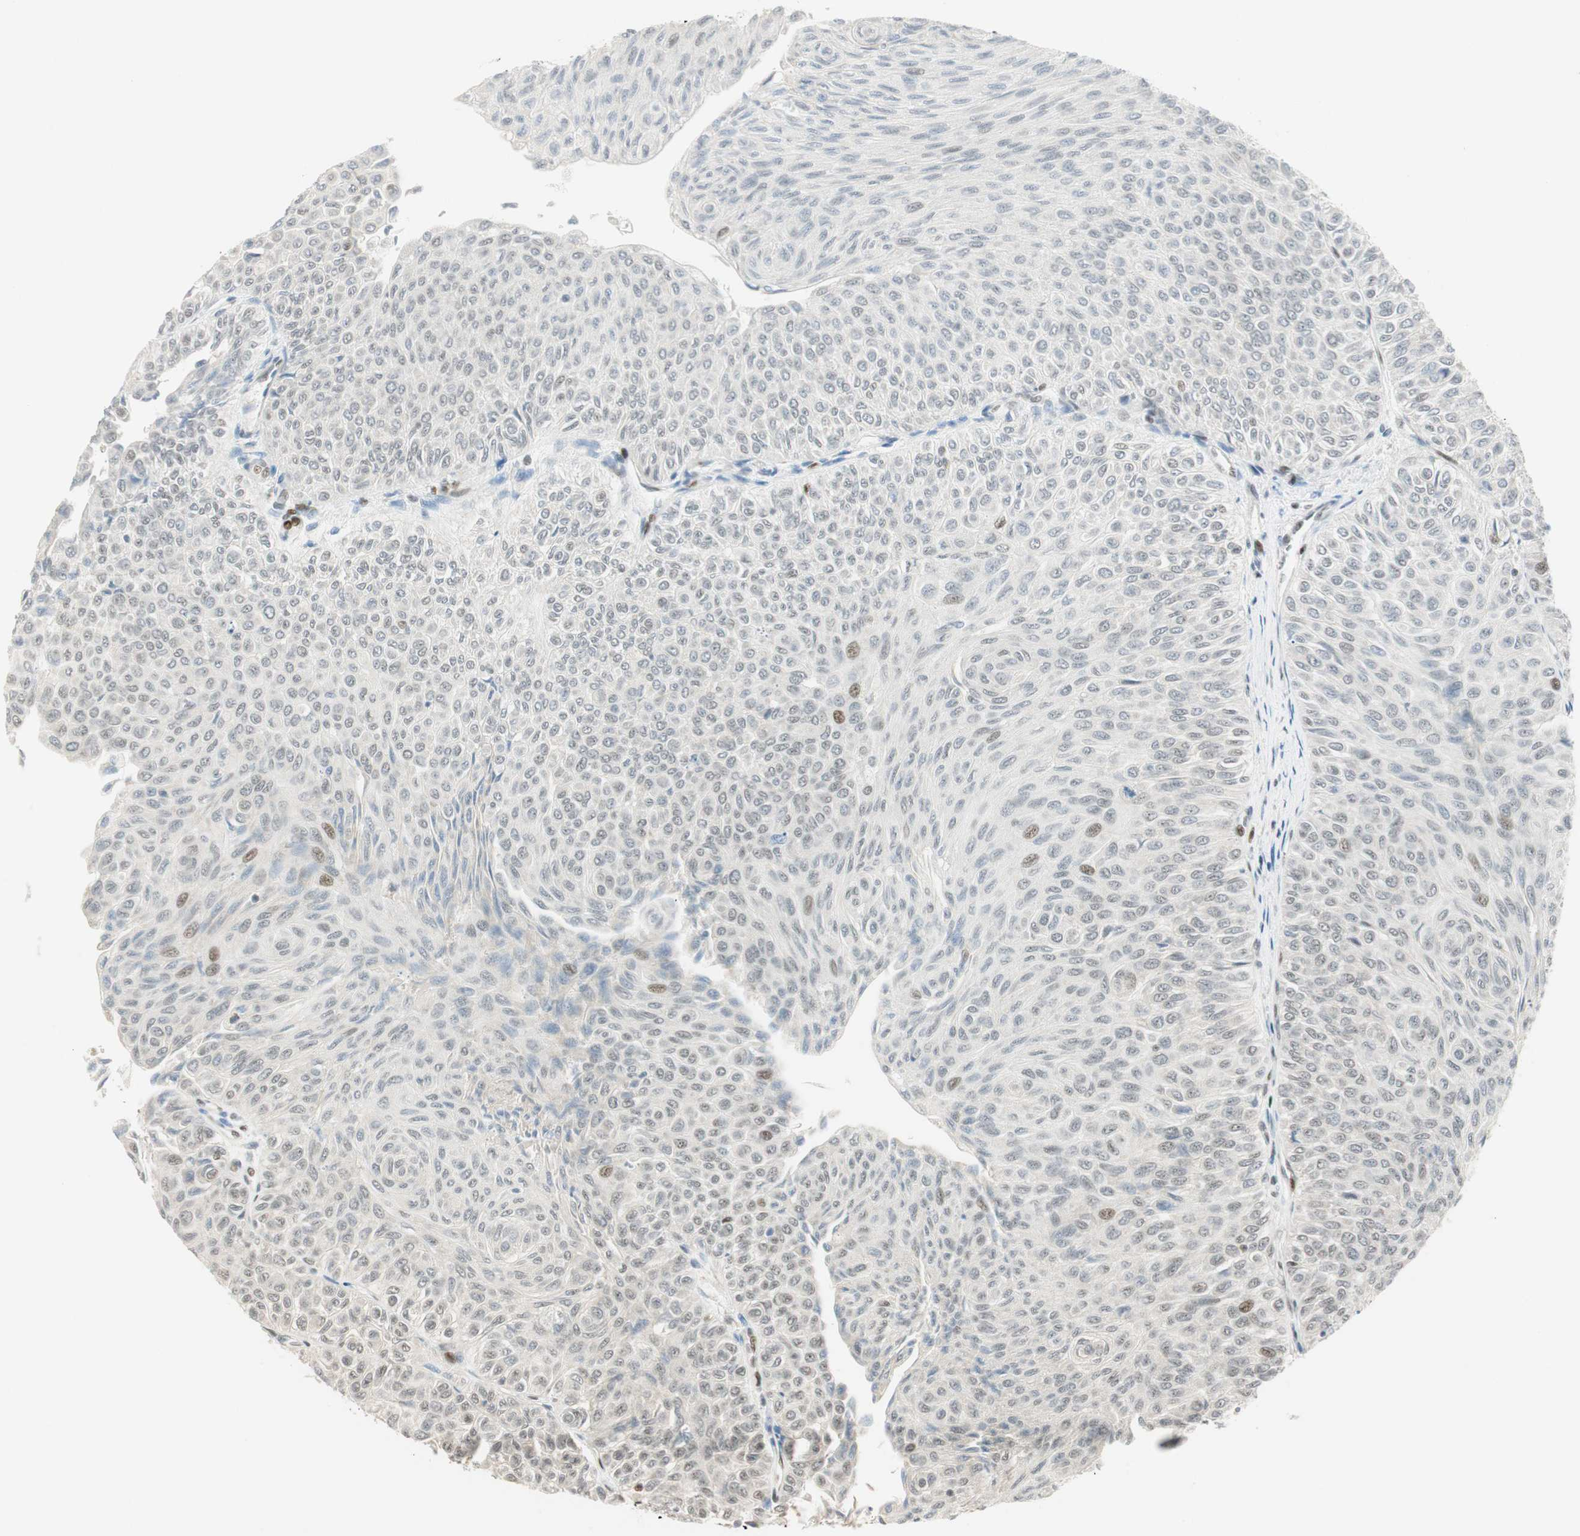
{"staining": {"intensity": "moderate", "quantity": "<25%", "location": "nuclear"}, "tissue": "urothelial cancer", "cell_type": "Tumor cells", "image_type": "cancer", "snomed": [{"axis": "morphology", "description": "Urothelial carcinoma, Low grade"}, {"axis": "topography", "description": "Urinary bladder"}], "caption": "Immunohistochemistry (IHC) photomicrograph of neoplastic tissue: urothelial carcinoma (low-grade) stained using immunohistochemistry (IHC) shows low levels of moderate protein expression localized specifically in the nuclear of tumor cells, appearing as a nuclear brown color.", "gene": "MSX2", "patient": {"sex": "male", "age": 78}}